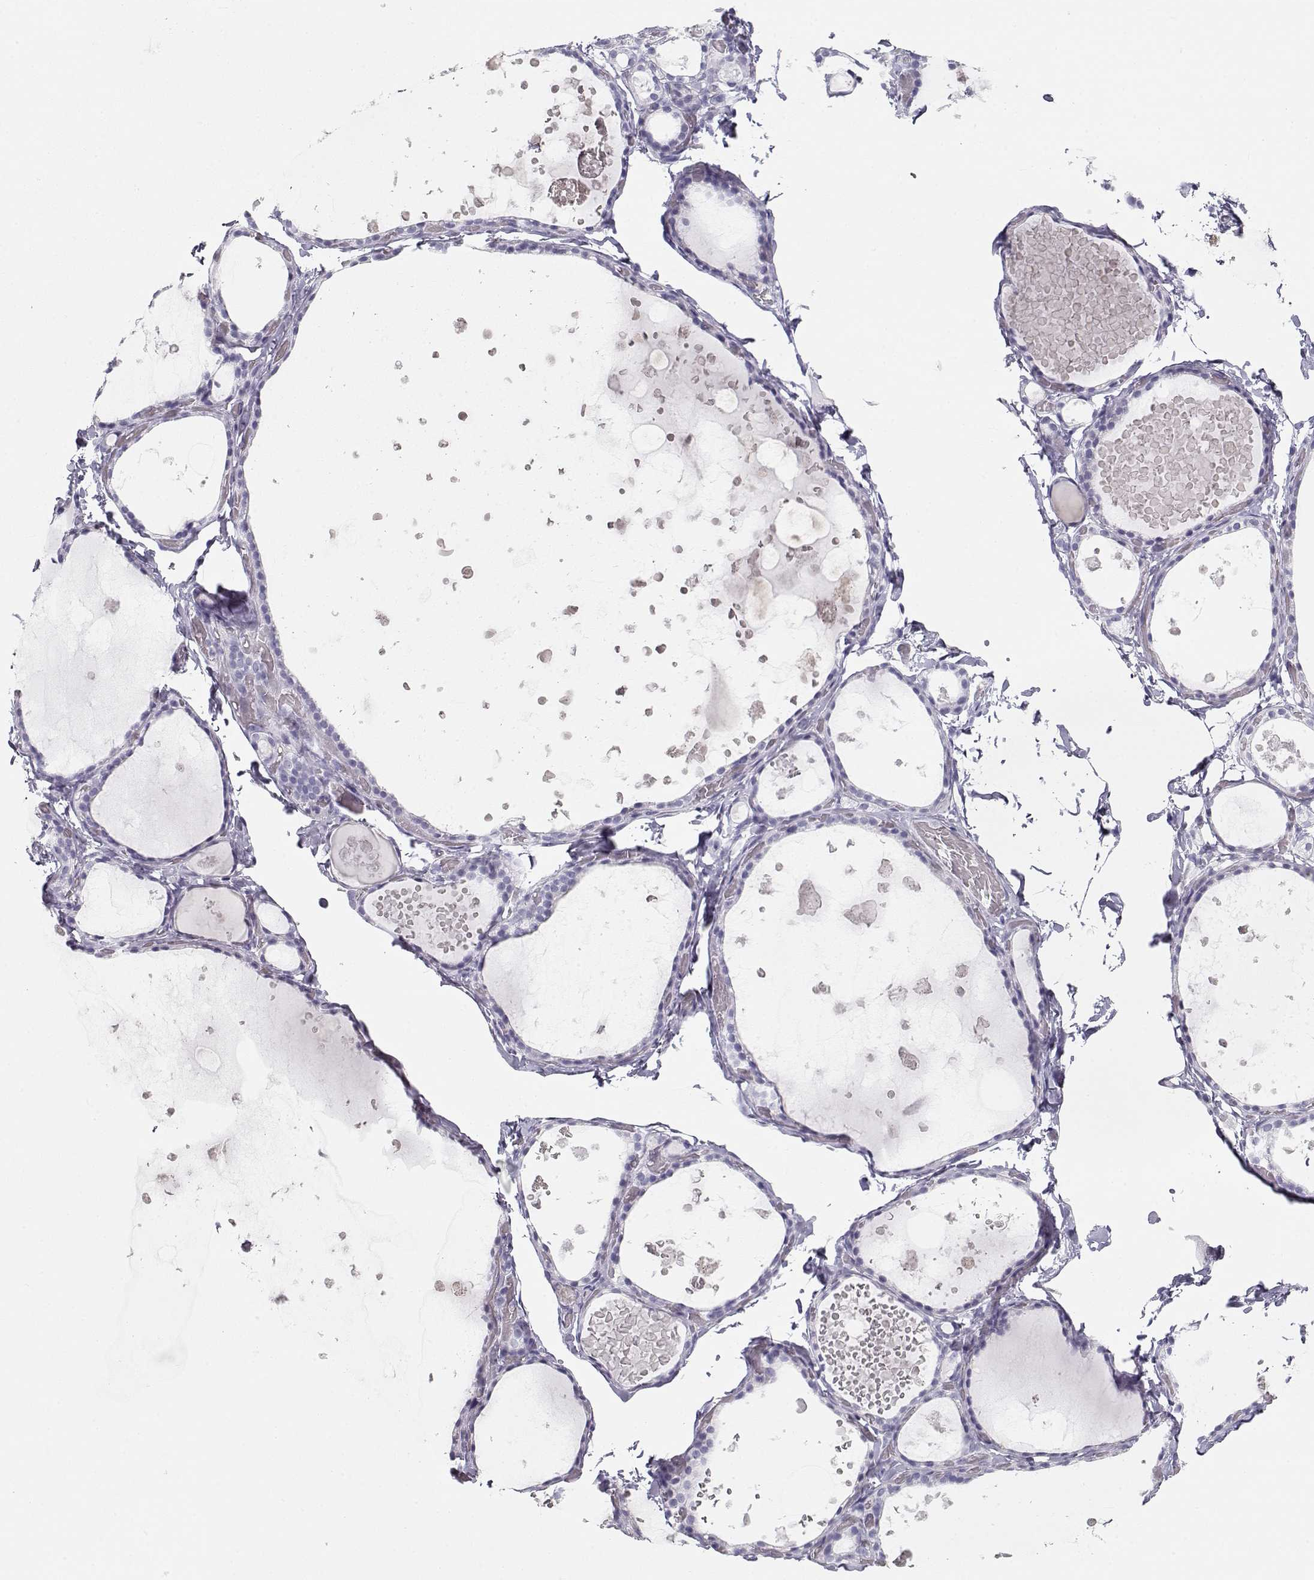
{"staining": {"intensity": "negative", "quantity": "none", "location": "none"}, "tissue": "thyroid gland", "cell_type": "Glandular cells", "image_type": "normal", "snomed": [{"axis": "morphology", "description": "Normal tissue, NOS"}, {"axis": "topography", "description": "Thyroid gland"}], "caption": "DAB (3,3'-diaminobenzidine) immunohistochemical staining of normal human thyroid gland displays no significant positivity in glandular cells. (Stains: DAB (3,3'-diaminobenzidine) immunohistochemistry (IHC) with hematoxylin counter stain, Microscopy: brightfield microscopy at high magnification).", "gene": "TKTL1", "patient": {"sex": "female", "age": 56}}